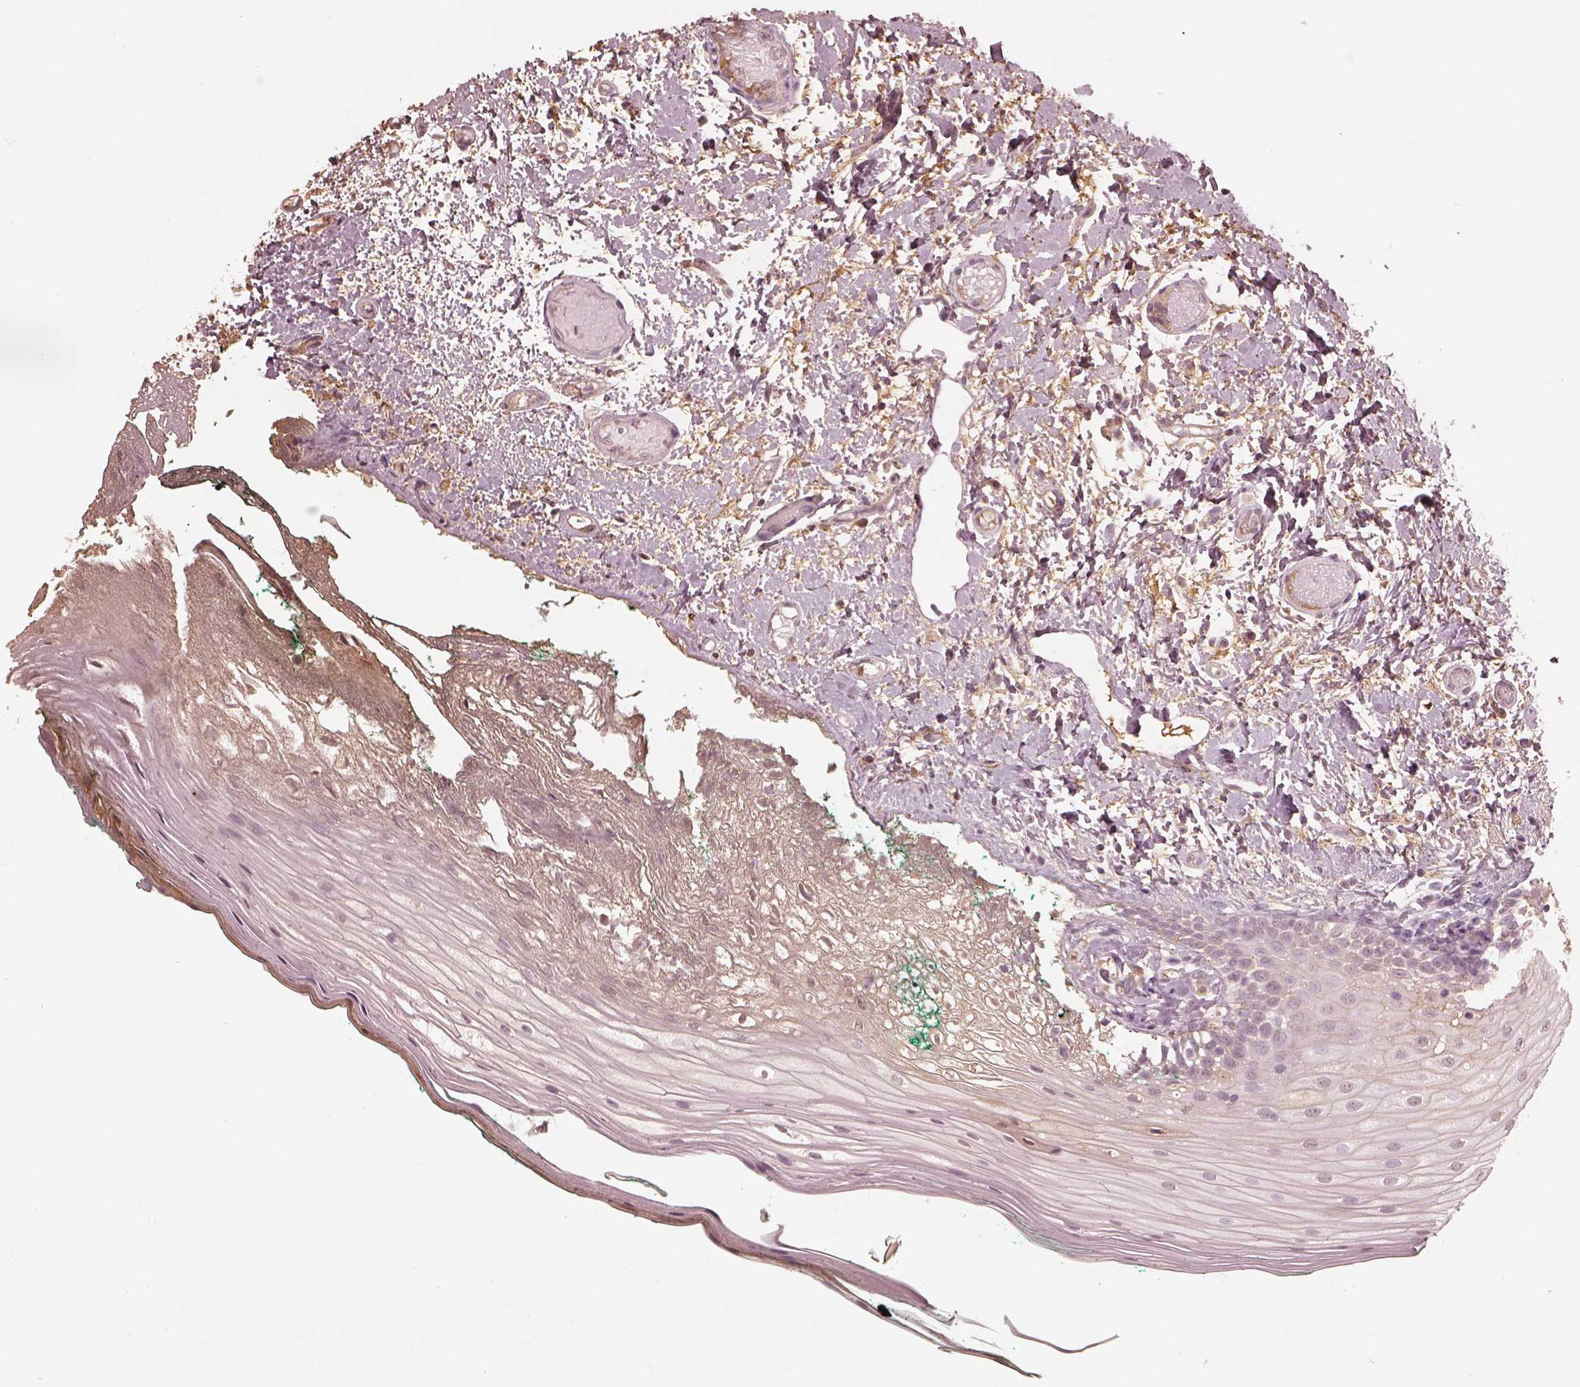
{"staining": {"intensity": "negative", "quantity": "none", "location": "none"}, "tissue": "oral mucosa", "cell_type": "Squamous epithelial cells", "image_type": "normal", "snomed": [{"axis": "morphology", "description": "Normal tissue, NOS"}, {"axis": "topography", "description": "Oral tissue"}], "caption": "Oral mucosa stained for a protein using immunohistochemistry (IHC) displays no expression squamous epithelial cells.", "gene": "CALR3", "patient": {"sex": "female", "age": 83}}